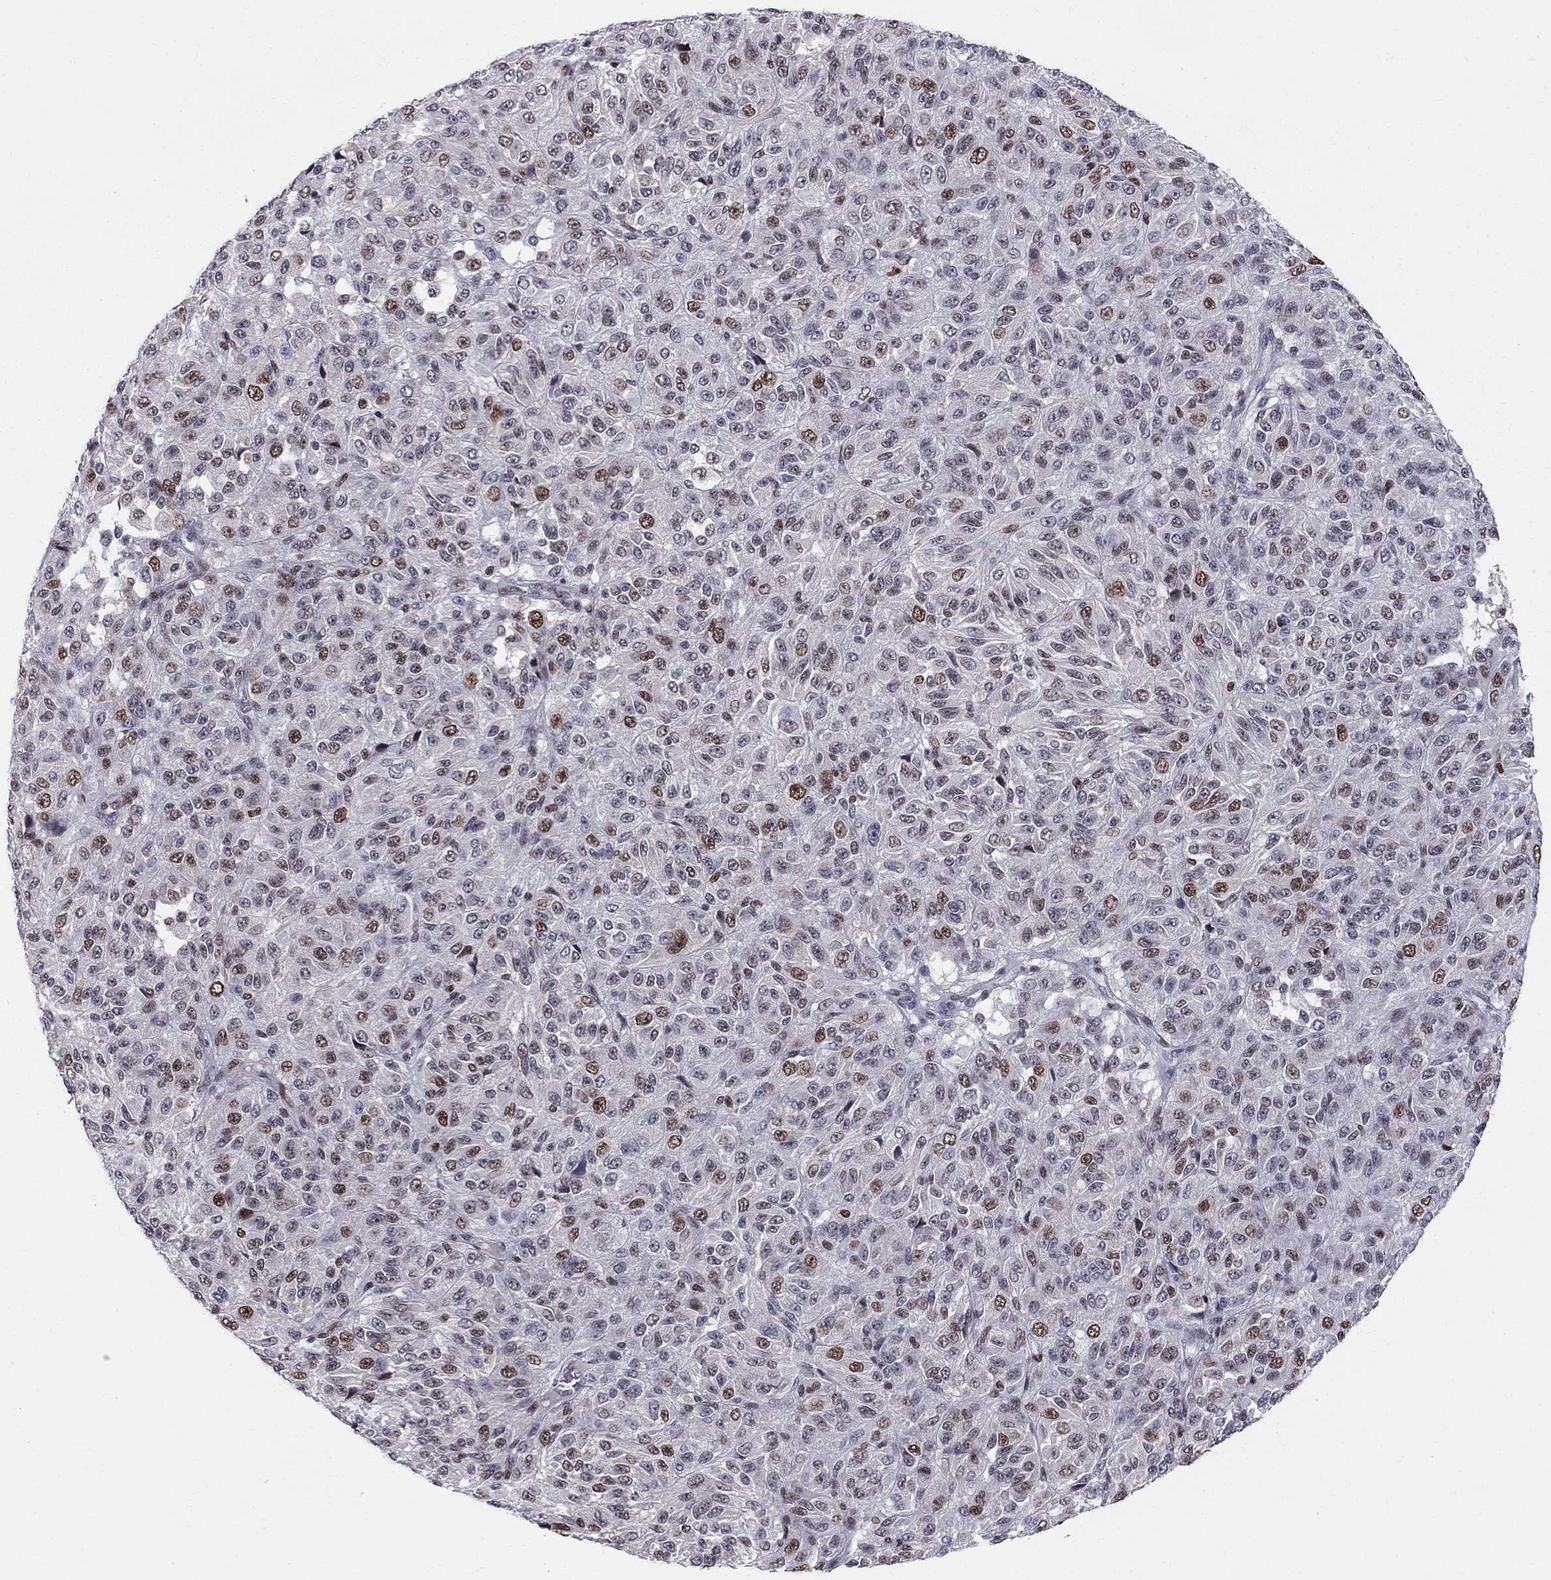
{"staining": {"intensity": "strong", "quantity": "<25%", "location": "nuclear"}, "tissue": "melanoma", "cell_type": "Tumor cells", "image_type": "cancer", "snomed": [{"axis": "morphology", "description": "Malignant melanoma, Metastatic site"}, {"axis": "topography", "description": "Brain"}], "caption": "IHC staining of melanoma, which exhibits medium levels of strong nuclear expression in approximately <25% of tumor cells indicating strong nuclear protein staining. The staining was performed using DAB (3,3'-diaminobenzidine) (brown) for protein detection and nuclei were counterstained in hematoxylin (blue).", "gene": "RNASEH2C", "patient": {"sex": "female", "age": 56}}